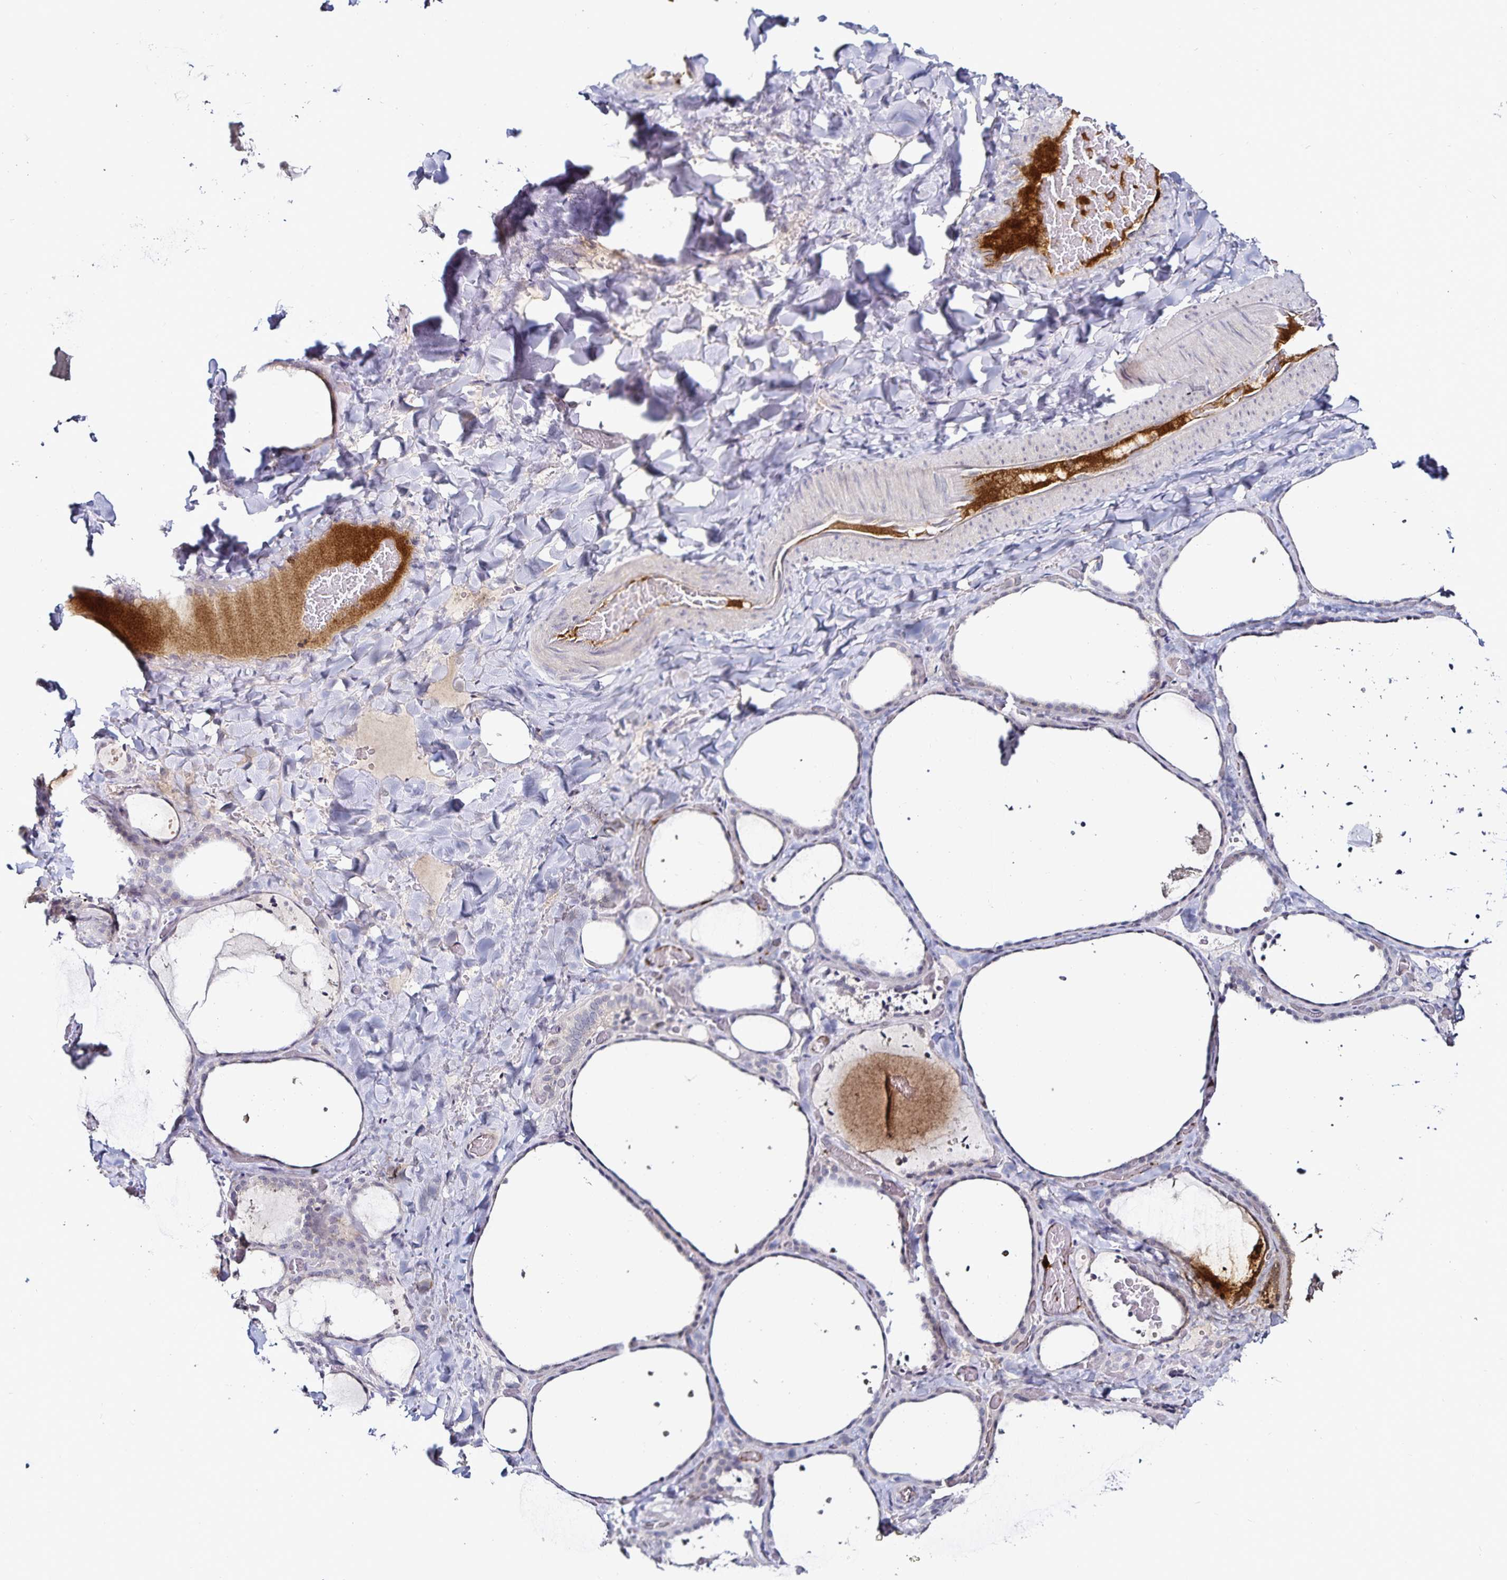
{"staining": {"intensity": "negative", "quantity": "none", "location": "none"}, "tissue": "thyroid gland", "cell_type": "Glandular cells", "image_type": "normal", "snomed": [{"axis": "morphology", "description": "Normal tissue, NOS"}, {"axis": "topography", "description": "Thyroid gland"}], "caption": "A high-resolution photomicrograph shows IHC staining of normal thyroid gland, which exhibits no significant positivity in glandular cells.", "gene": "ACSL5", "patient": {"sex": "female", "age": 36}}